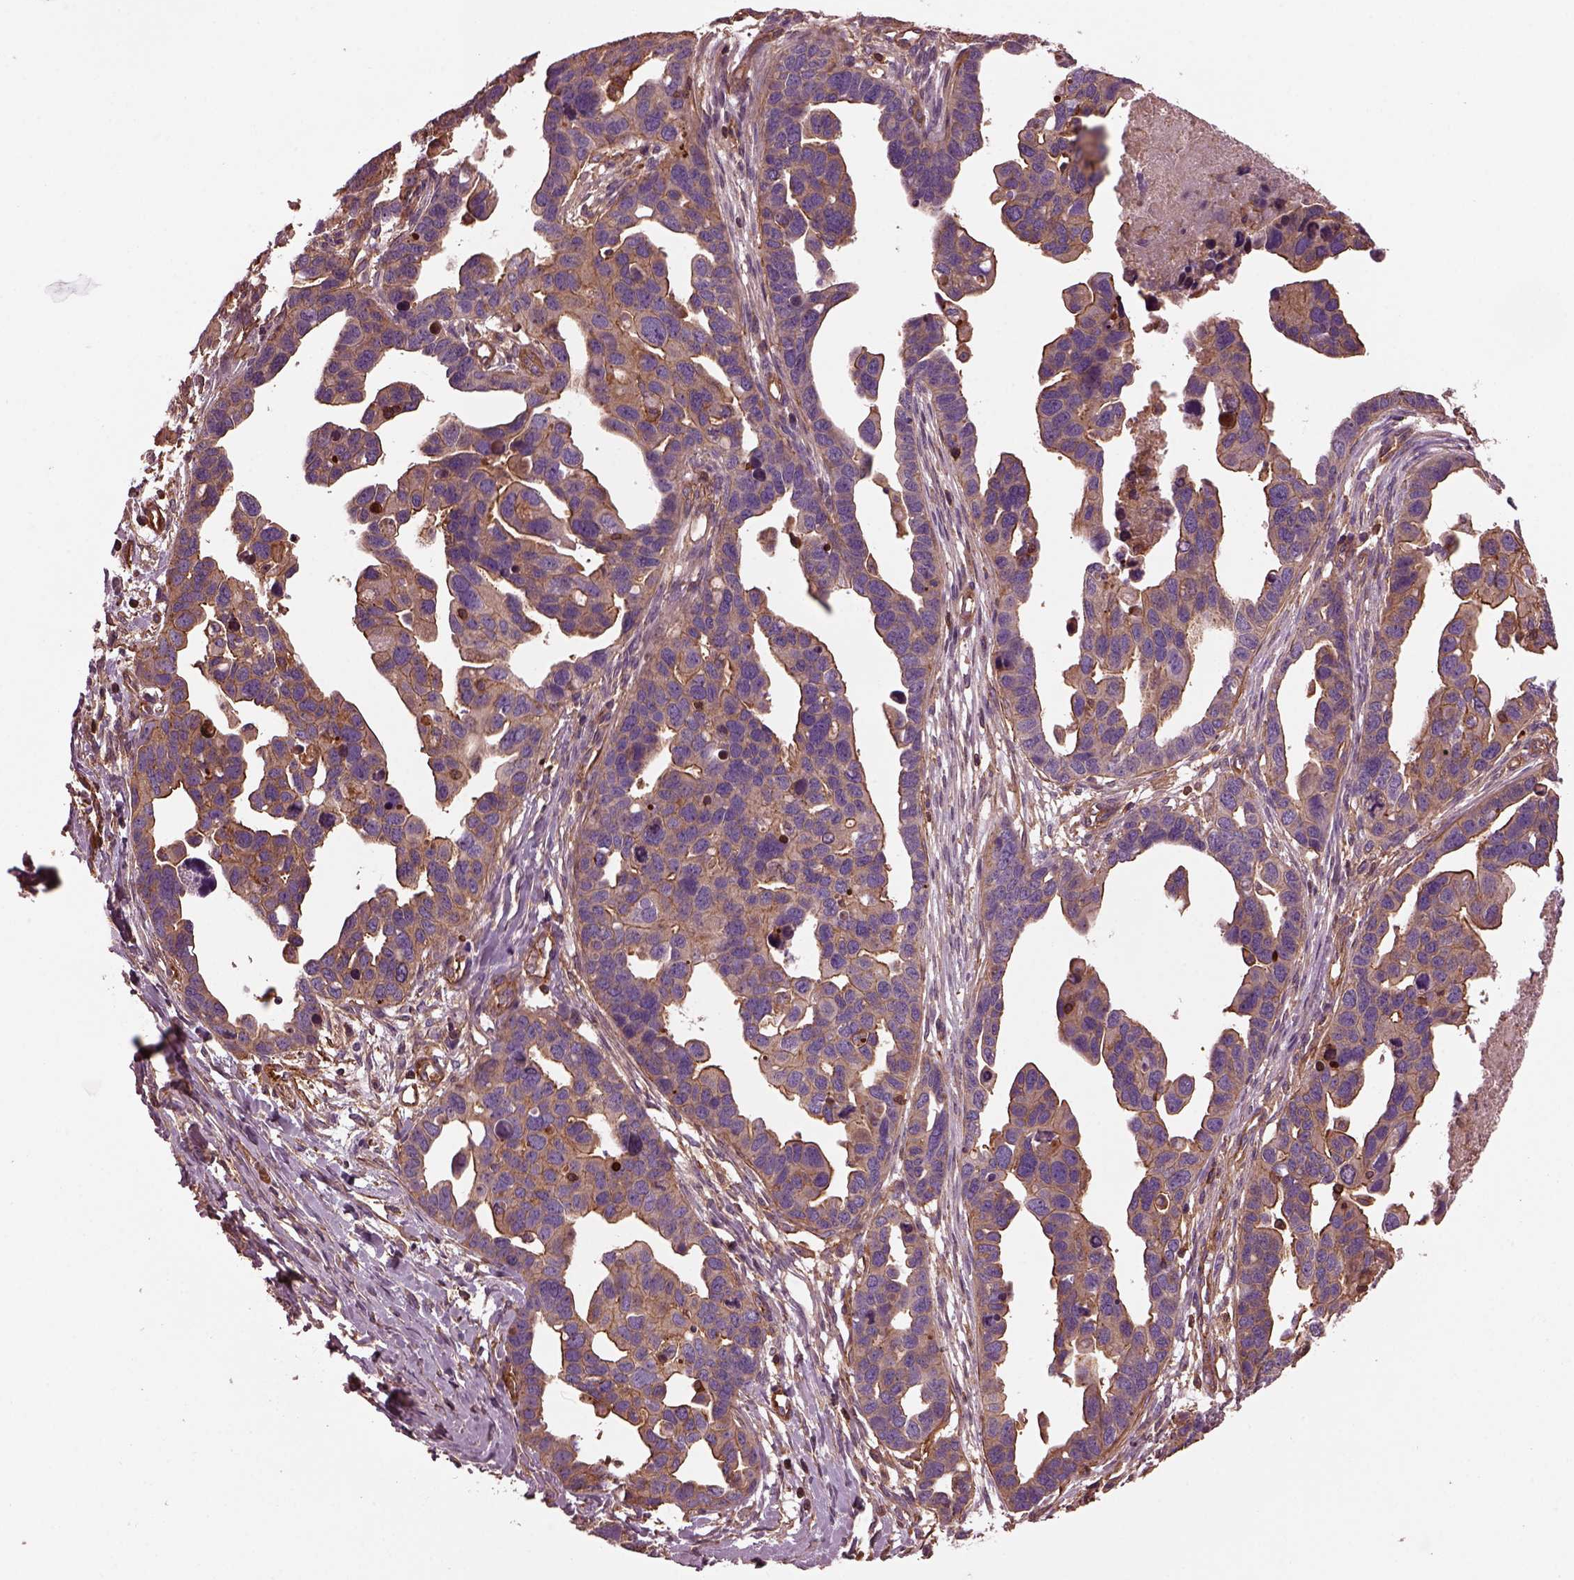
{"staining": {"intensity": "moderate", "quantity": ">75%", "location": "cytoplasmic/membranous"}, "tissue": "ovarian cancer", "cell_type": "Tumor cells", "image_type": "cancer", "snomed": [{"axis": "morphology", "description": "Cystadenocarcinoma, serous, NOS"}, {"axis": "topography", "description": "Ovary"}], "caption": "Moderate cytoplasmic/membranous staining is identified in about >75% of tumor cells in serous cystadenocarcinoma (ovarian). The protein is shown in brown color, while the nuclei are stained blue.", "gene": "MYL6", "patient": {"sex": "female", "age": 54}}